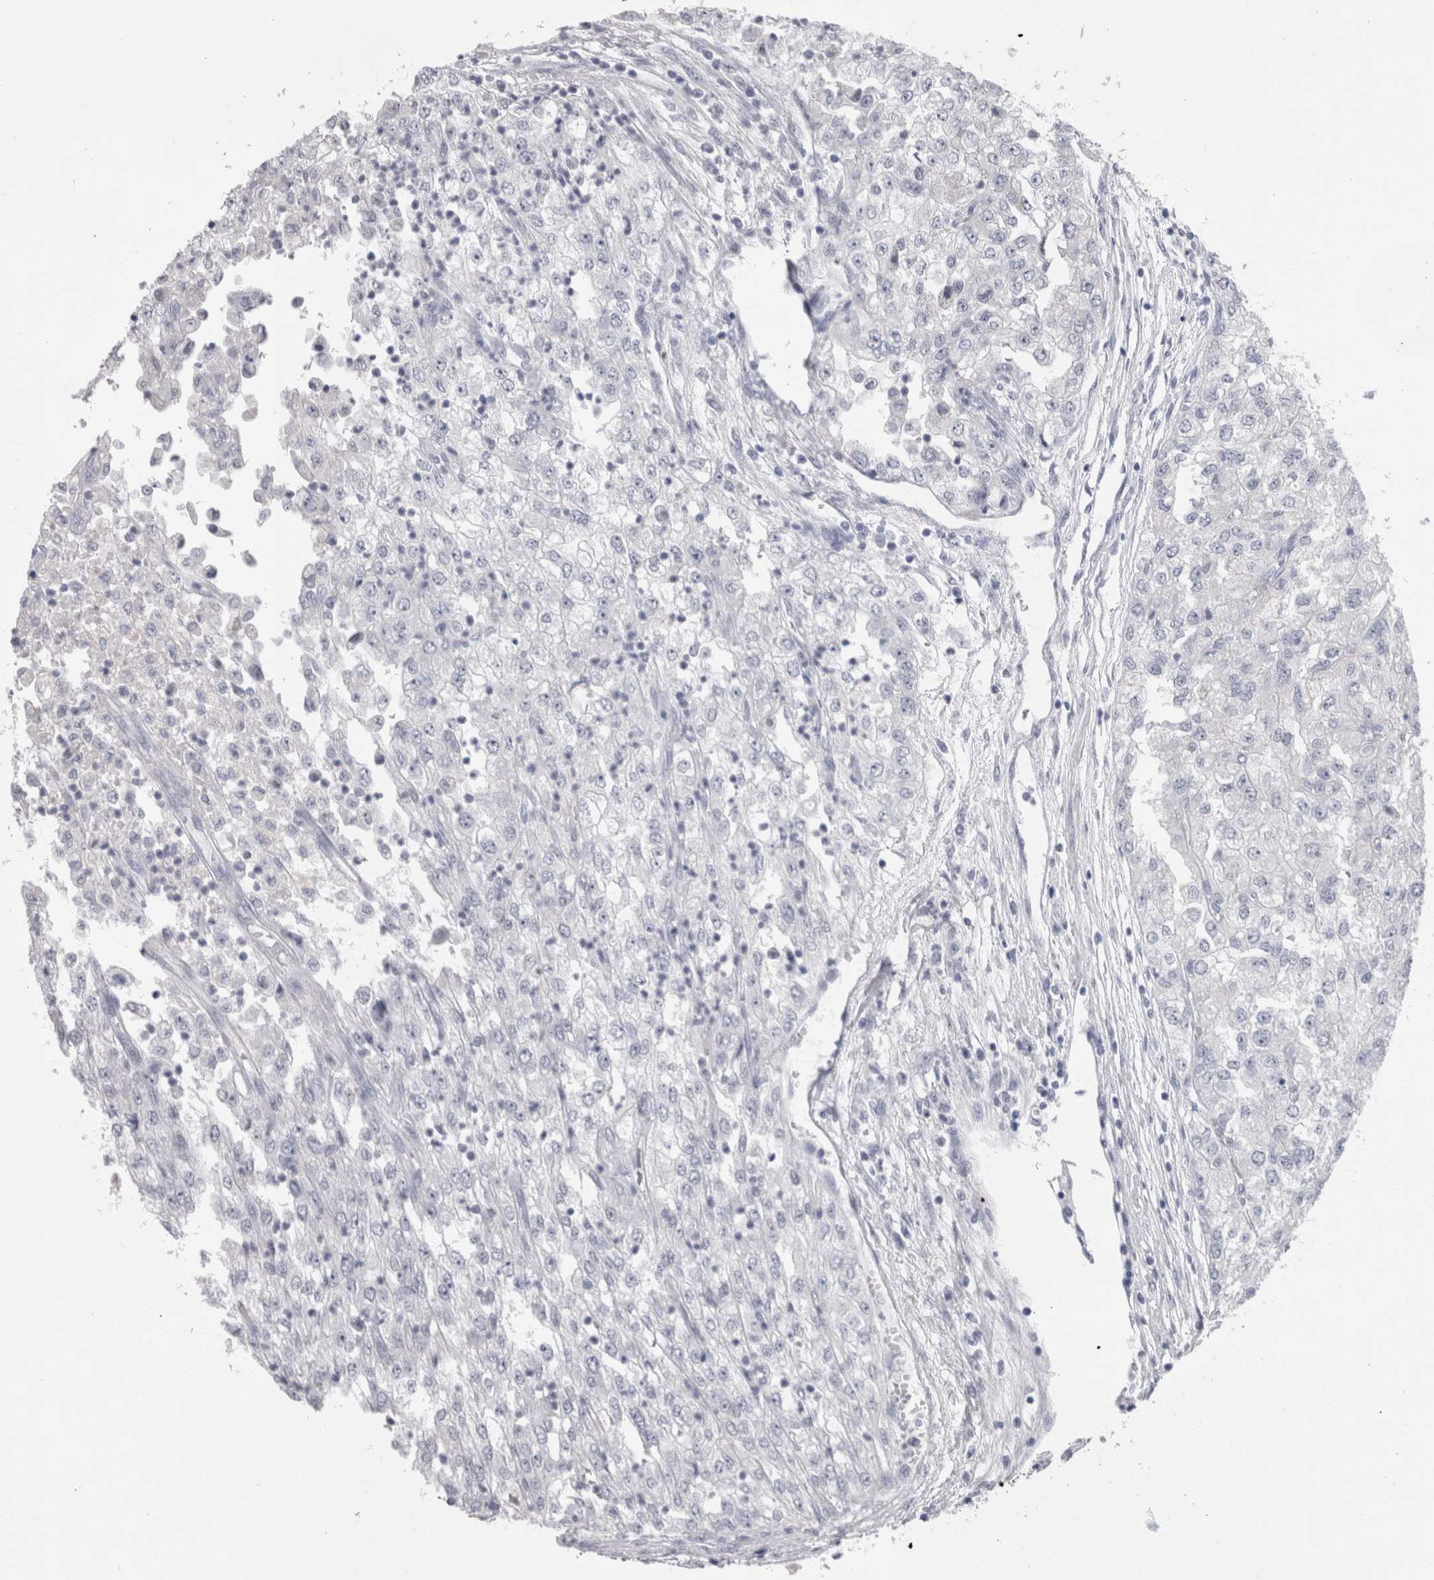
{"staining": {"intensity": "negative", "quantity": "none", "location": "none"}, "tissue": "renal cancer", "cell_type": "Tumor cells", "image_type": "cancer", "snomed": [{"axis": "morphology", "description": "Adenocarcinoma, NOS"}, {"axis": "topography", "description": "Kidney"}], "caption": "An image of renal adenocarcinoma stained for a protein displays no brown staining in tumor cells. (Stains: DAB immunohistochemistry (IHC) with hematoxylin counter stain, Microscopy: brightfield microscopy at high magnification).", "gene": "PWP2", "patient": {"sex": "female", "age": 54}}